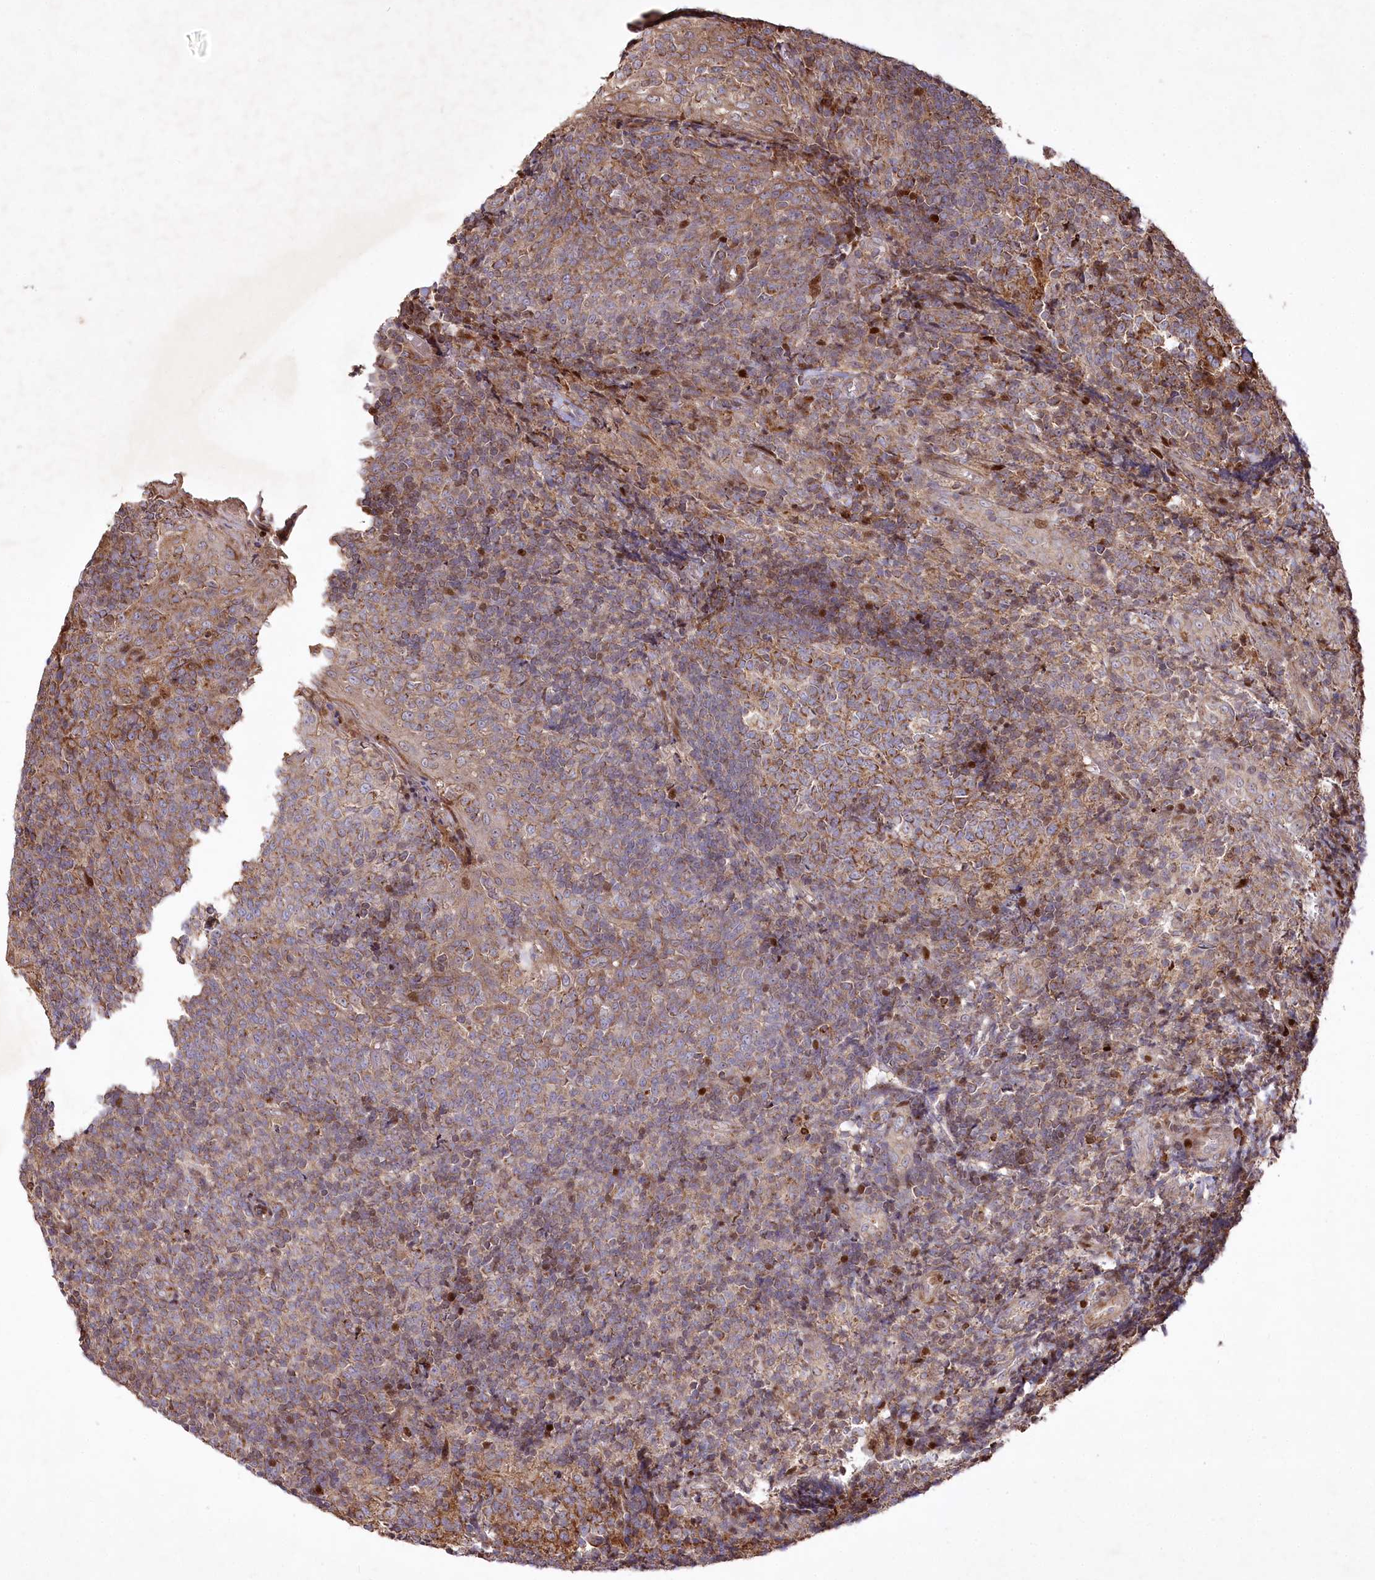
{"staining": {"intensity": "moderate", "quantity": ">75%", "location": "cytoplasmic/membranous"}, "tissue": "tonsil", "cell_type": "Germinal center cells", "image_type": "normal", "snomed": [{"axis": "morphology", "description": "Normal tissue, NOS"}, {"axis": "topography", "description": "Tonsil"}], "caption": "Normal tonsil demonstrates moderate cytoplasmic/membranous staining in about >75% of germinal center cells, visualized by immunohistochemistry.", "gene": "PSTK", "patient": {"sex": "female", "age": 19}}